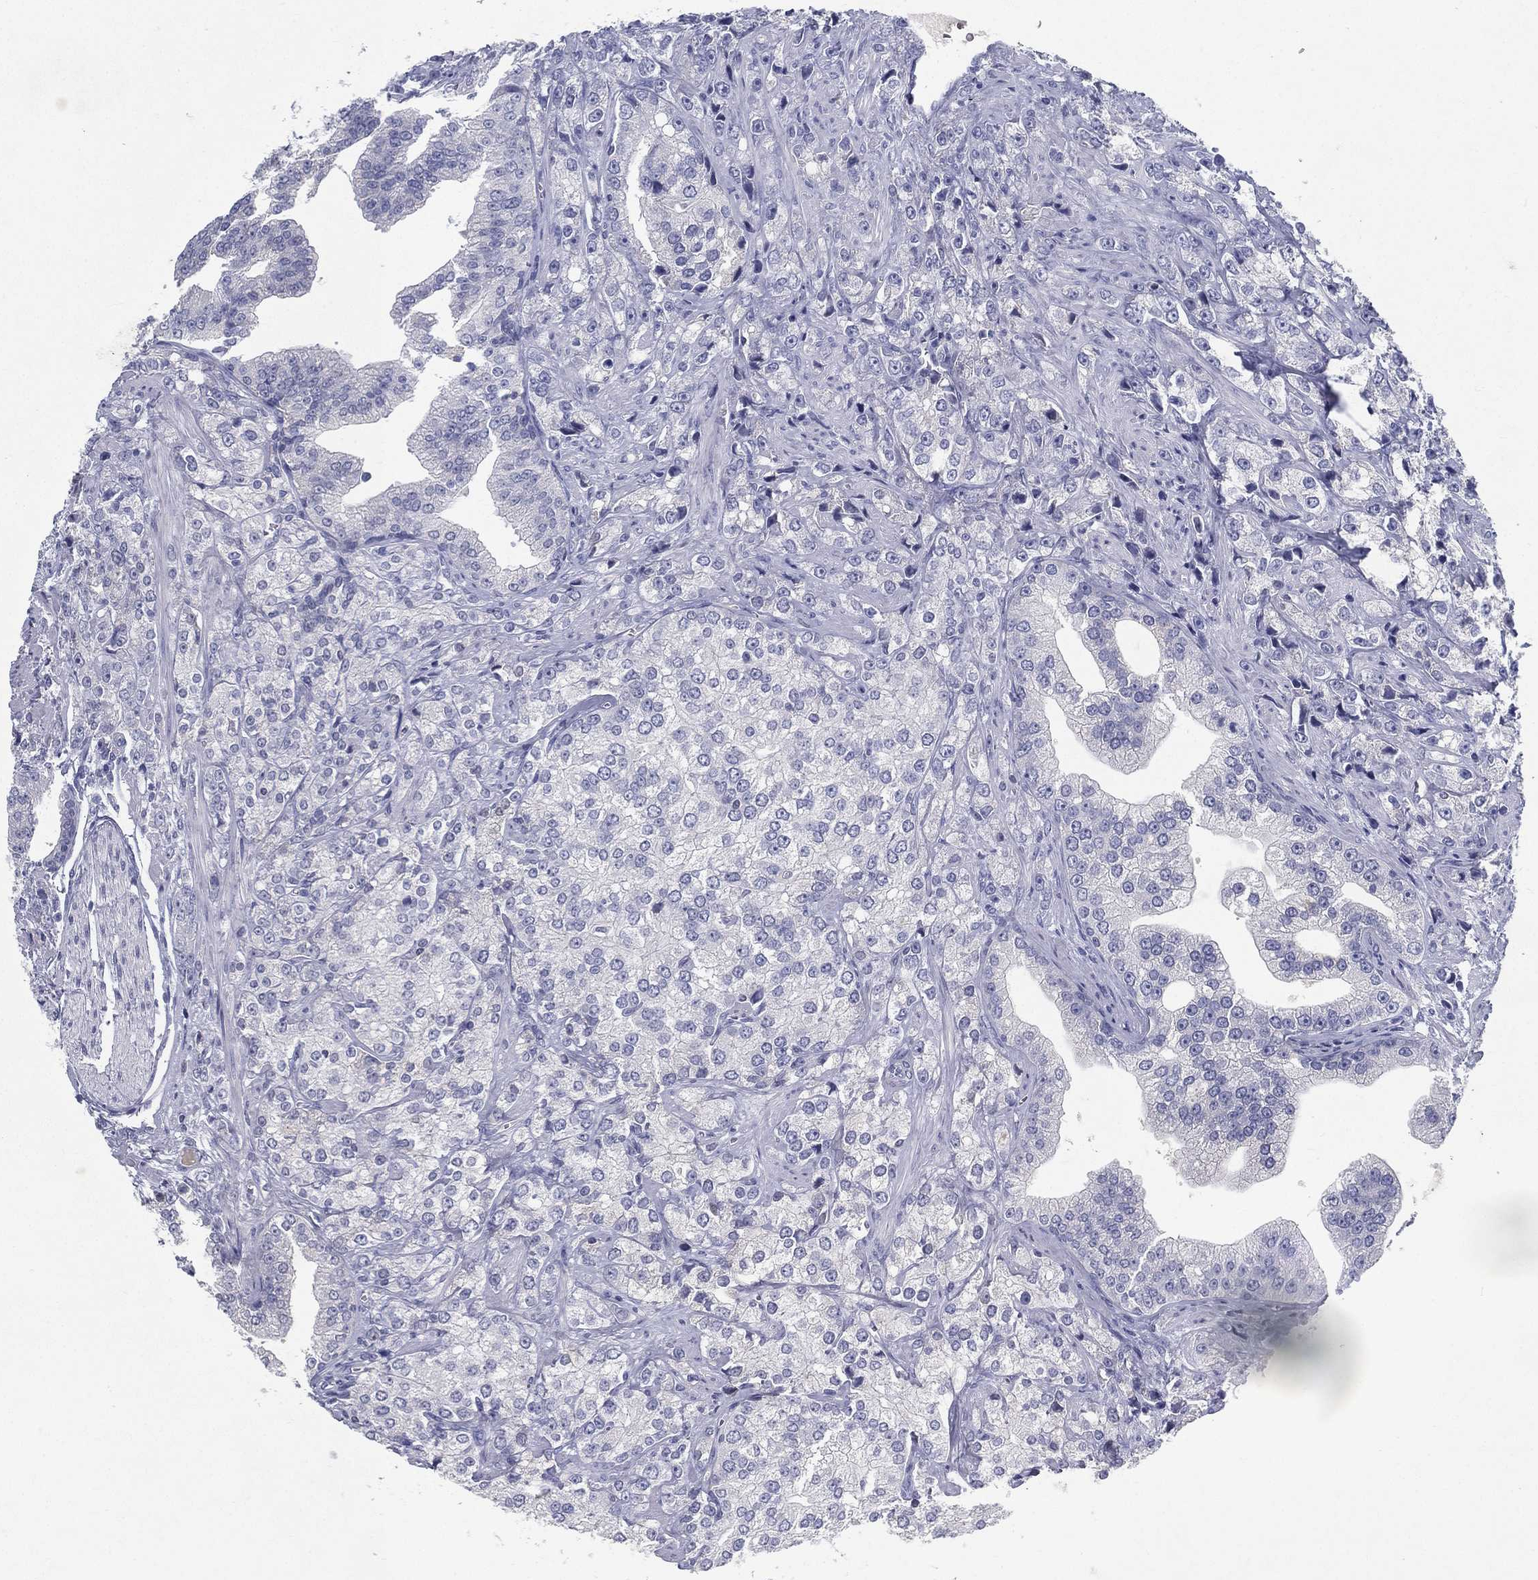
{"staining": {"intensity": "negative", "quantity": "none", "location": "none"}, "tissue": "prostate cancer", "cell_type": "Tumor cells", "image_type": "cancer", "snomed": [{"axis": "morphology", "description": "Adenocarcinoma, NOS"}, {"axis": "topography", "description": "Prostate and seminal vesicle, NOS"}, {"axis": "topography", "description": "Prostate"}], "caption": "This histopathology image is of prostate cancer stained with immunohistochemistry to label a protein in brown with the nuclei are counter-stained blue. There is no positivity in tumor cells.", "gene": "RGS13", "patient": {"sex": "male", "age": 68}}